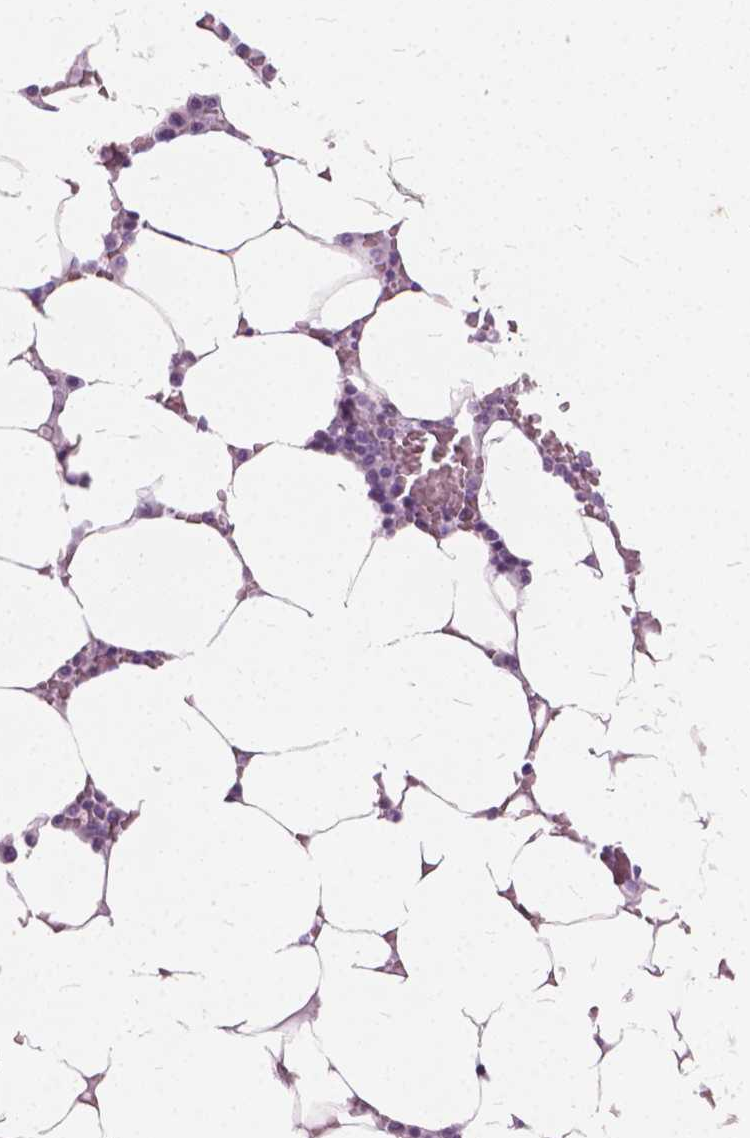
{"staining": {"intensity": "negative", "quantity": "none", "location": "none"}, "tissue": "bone marrow", "cell_type": "Hematopoietic cells", "image_type": "normal", "snomed": [{"axis": "morphology", "description": "Normal tissue, NOS"}, {"axis": "topography", "description": "Bone marrow"}], "caption": "Protein analysis of unremarkable bone marrow shows no significant positivity in hematopoietic cells.", "gene": "DNM1", "patient": {"sex": "female", "age": 52}}